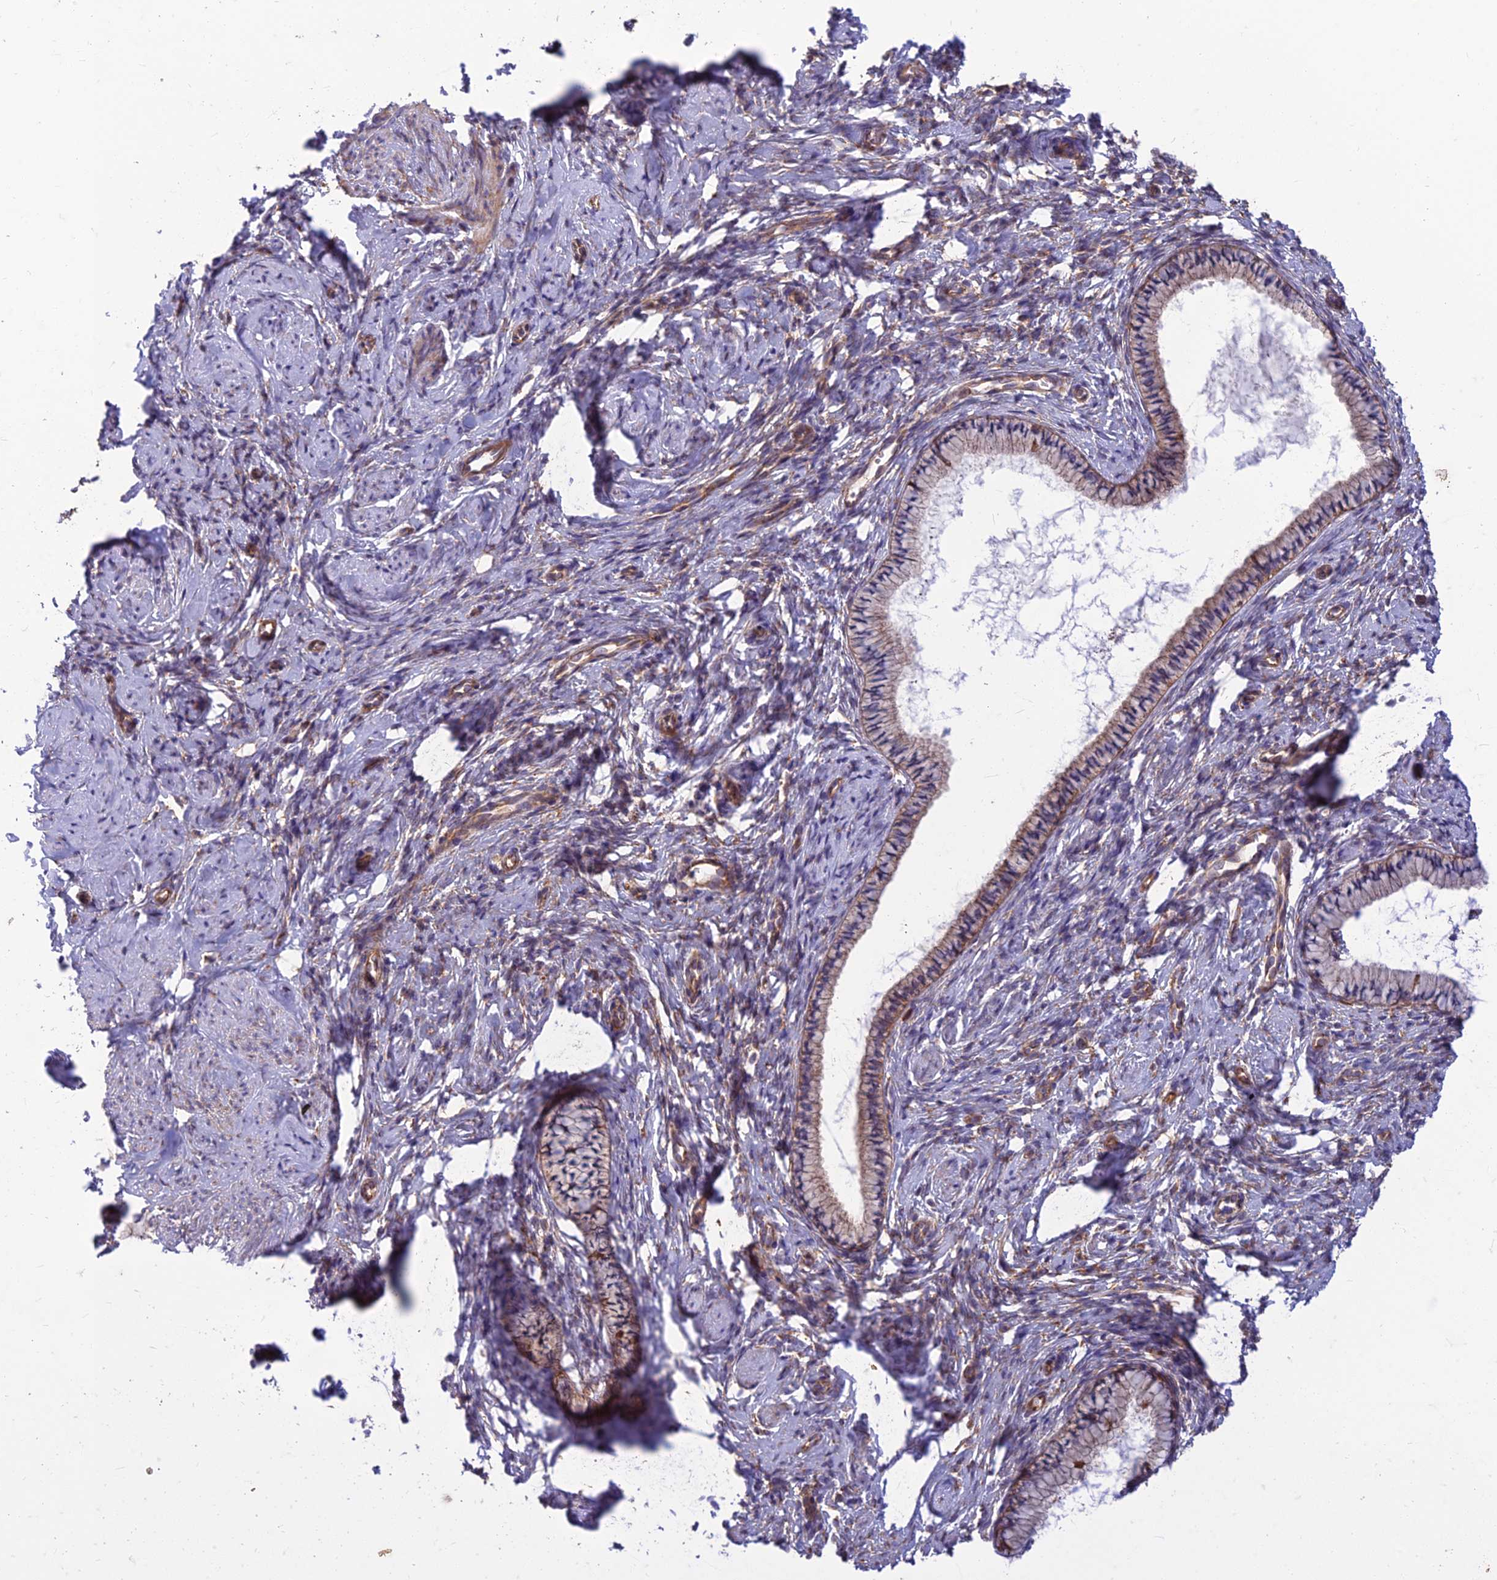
{"staining": {"intensity": "weak", "quantity": ">75%", "location": "cytoplasmic/membranous"}, "tissue": "cervix", "cell_type": "Glandular cells", "image_type": "normal", "snomed": [{"axis": "morphology", "description": "Normal tissue, NOS"}, {"axis": "topography", "description": "Cervix"}], "caption": "This micrograph demonstrates immunohistochemistry (IHC) staining of benign human cervix, with low weak cytoplasmic/membranous expression in approximately >75% of glandular cells.", "gene": "RPL17", "patient": {"sex": "female", "age": 57}}